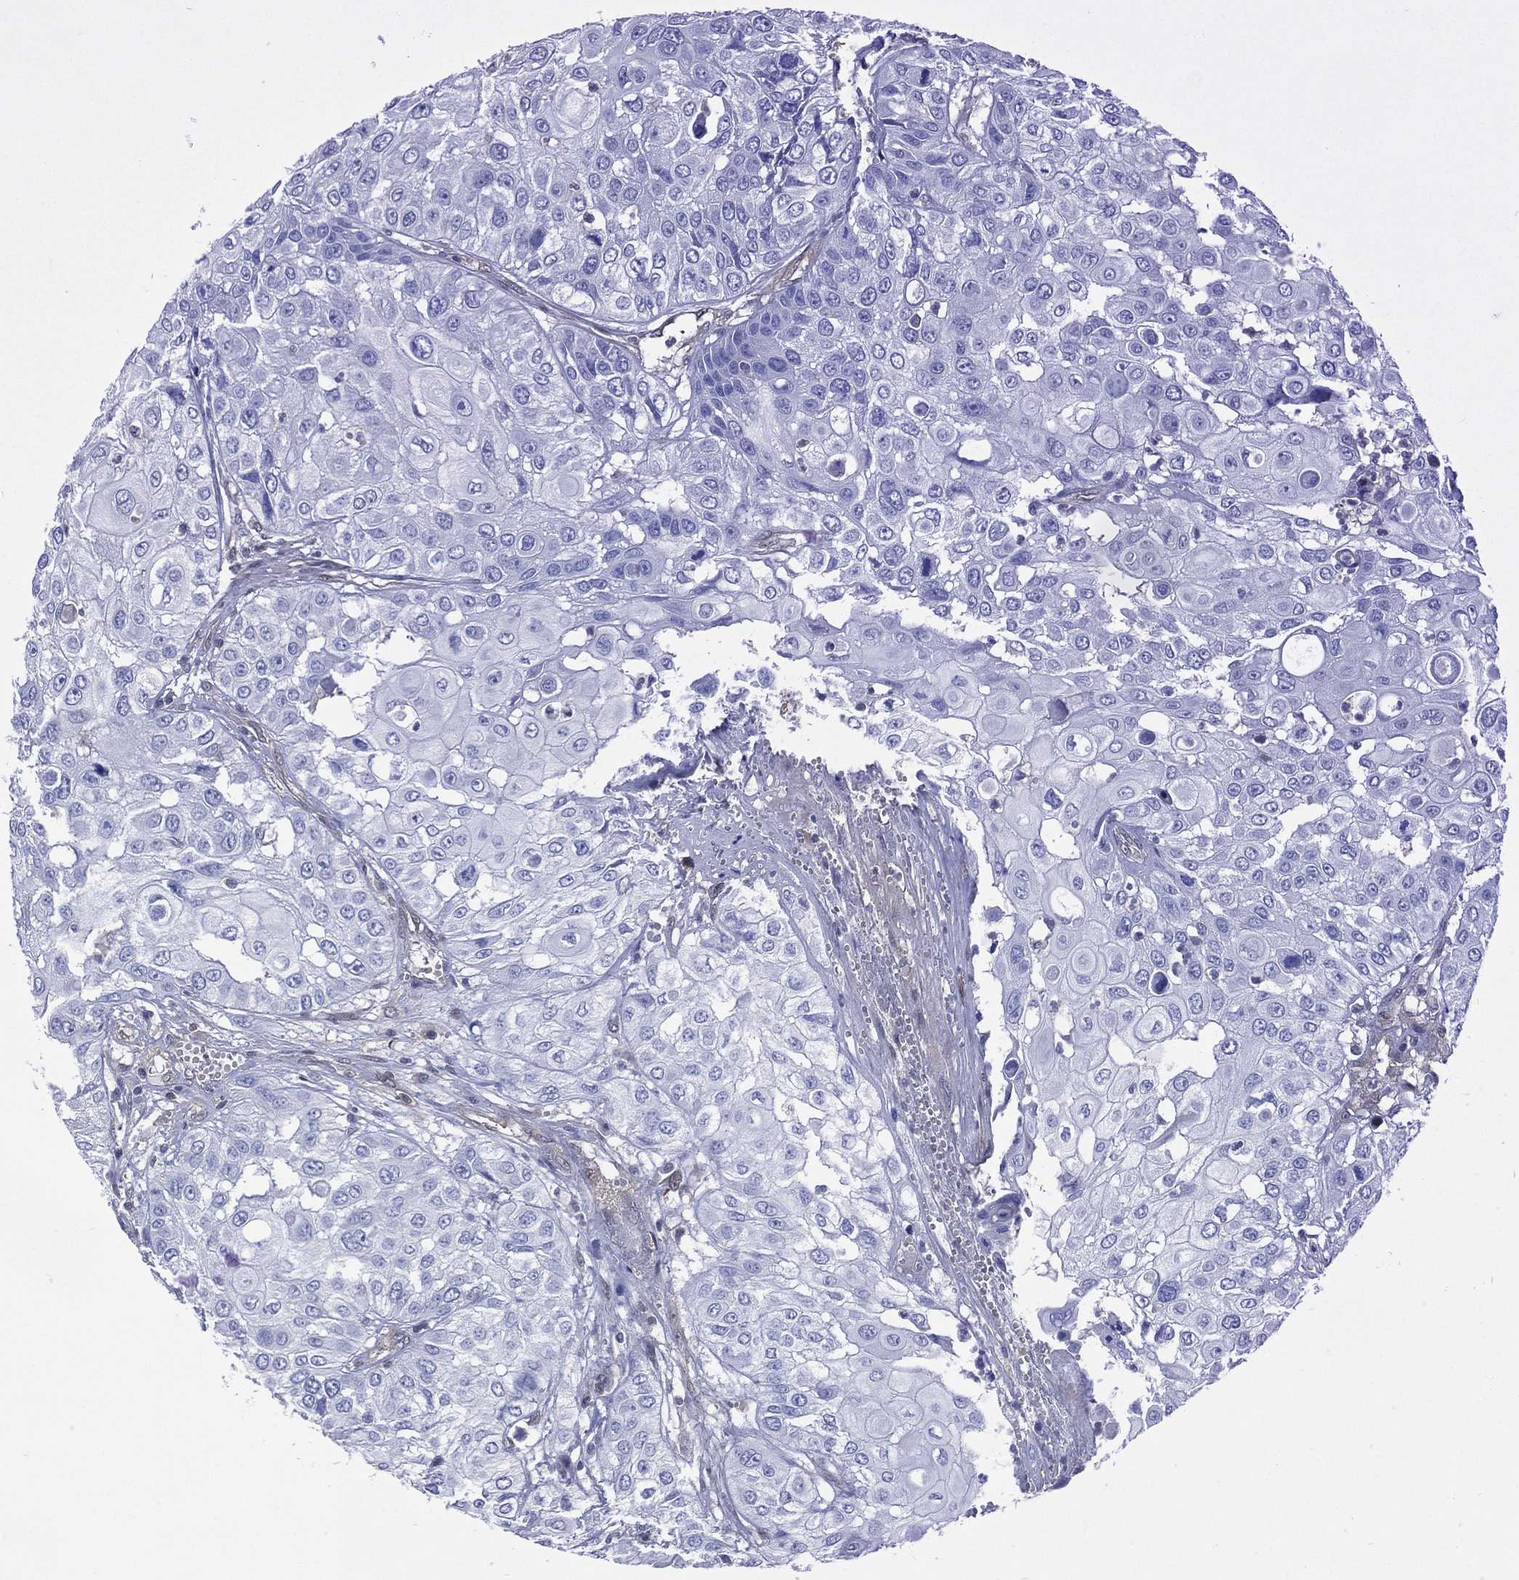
{"staining": {"intensity": "negative", "quantity": "none", "location": "none"}, "tissue": "urothelial cancer", "cell_type": "Tumor cells", "image_type": "cancer", "snomed": [{"axis": "morphology", "description": "Urothelial carcinoma, High grade"}, {"axis": "topography", "description": "Urinary bladder"}], "caption": "The micrograph exhibits no significant positivity in tumor cells of urothelial cancer.", "gene": "MTAP", "patient": {"sex": "female", "age": 79}}